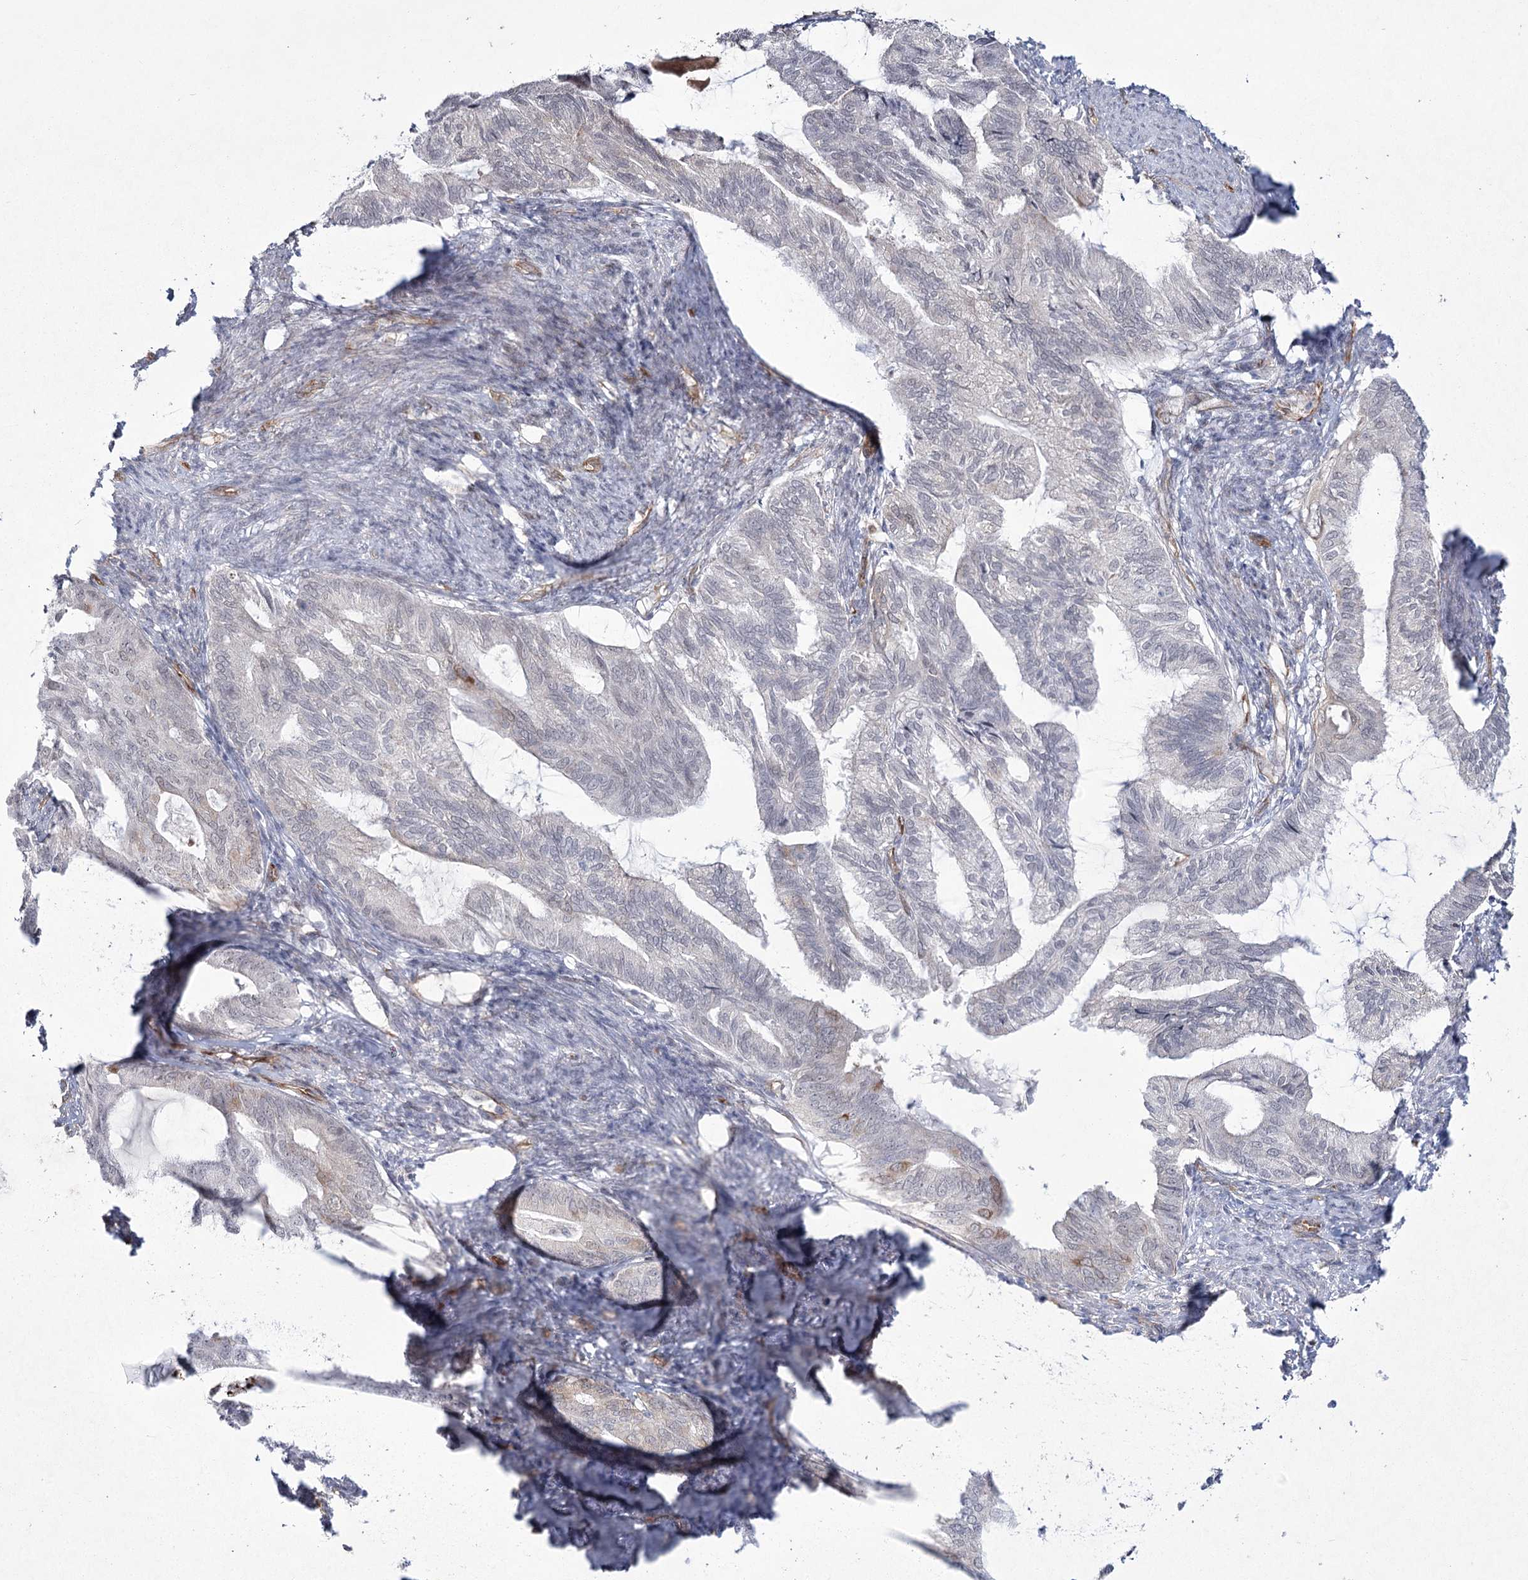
{"staining": {"intensity": "negative", "quantity": "none", "location": "none"}, "tissue": "endometrial cancer", "cell_type": "Tumor cells", "image_type": "cancer", "snomed": [{"axis": "morphology", "description": "Adenocarcinoma, NOS"}, {"axis": "topography", "description": "Endometrium"}], "caption": "High magnification brightfield microscopy of endometrial adenocarcinoma stained with DAB (3,3'-diaminobenzidine) (brown) and counterstained with hematoxylin (blue): tumor cells show no significant positivity.", "gene": "YBX3", "patient": {"sex": "female", "age": 86}}